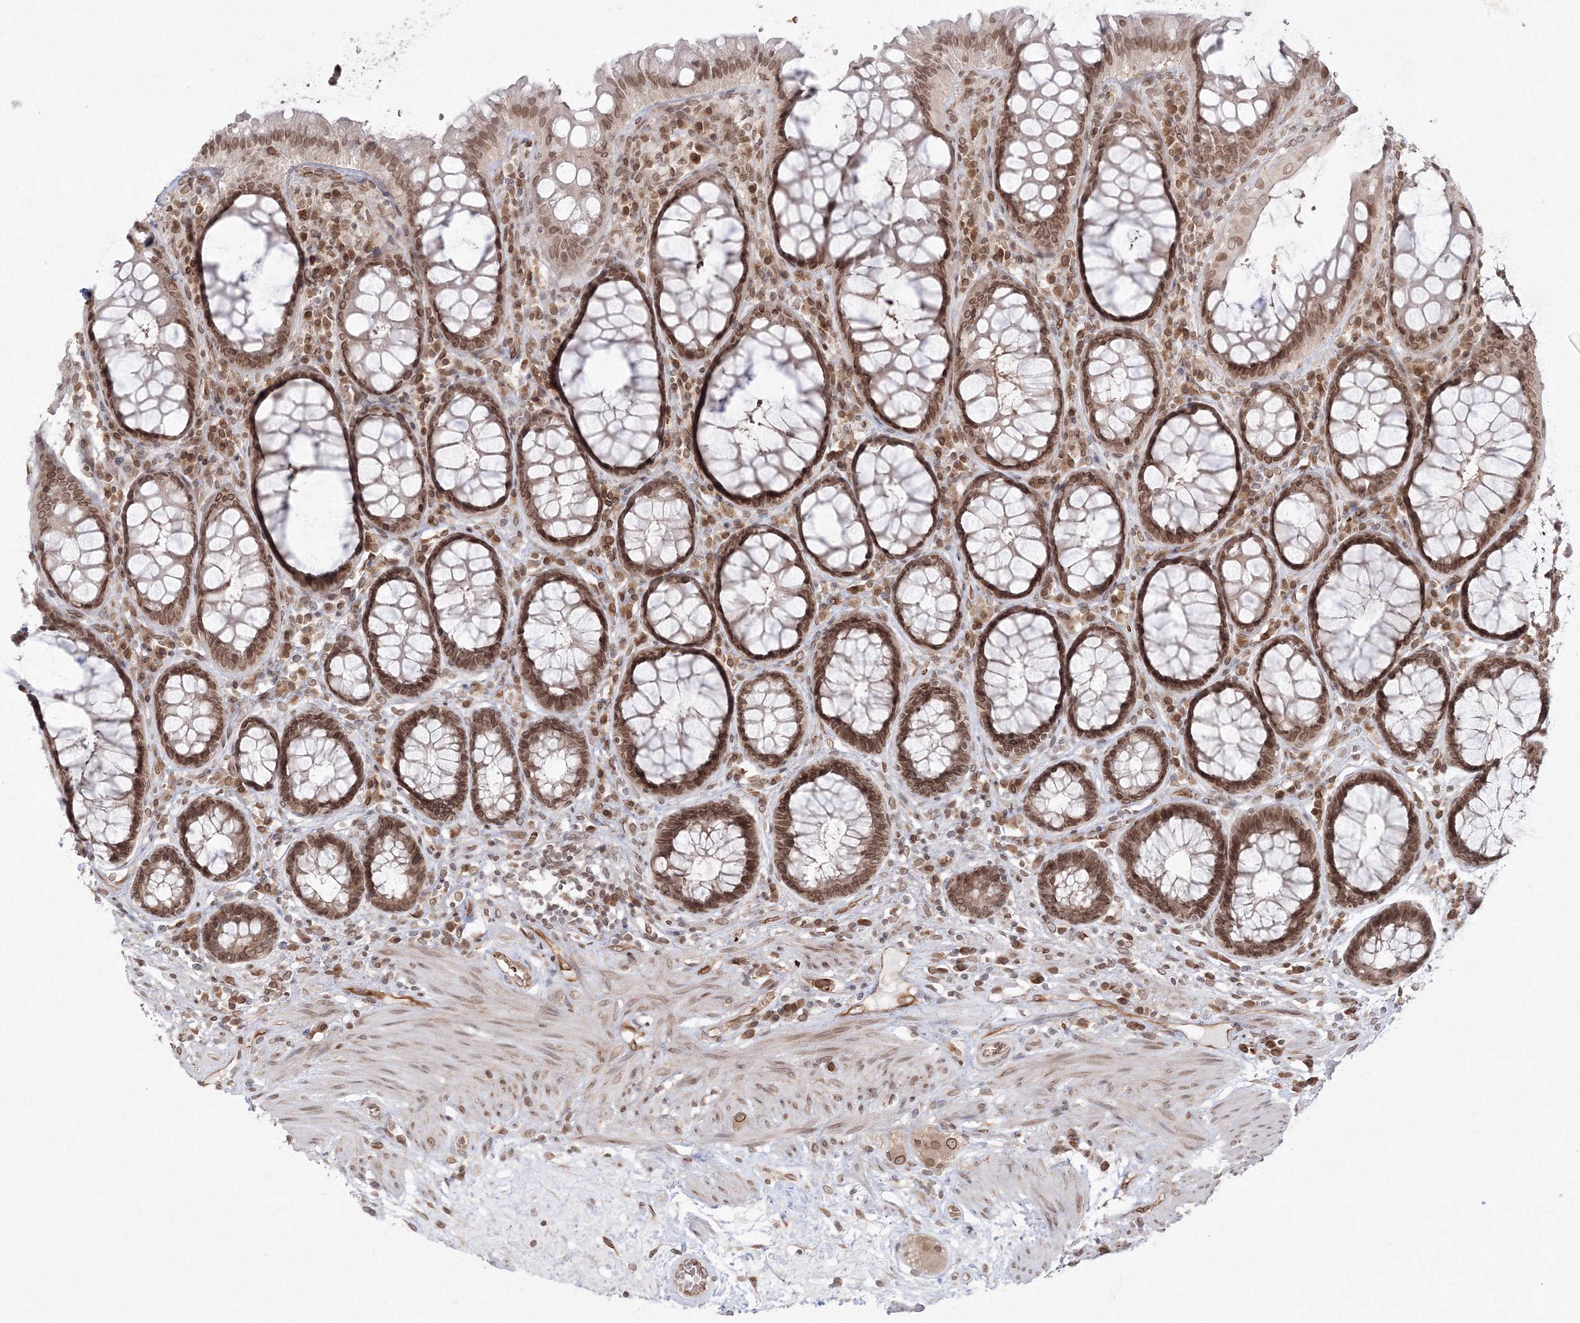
{"staining": {"intensity": "moderate", "quantity": ">75%", "location": "cytoplasmic/membranous,nuclear"}, "tissue": "rectum", "cell_type": "Glandular cells", "image_type": "normal", "snomed": [{"axis": "morphology", "description": "Normal tissue, NOS"}, {"axis": "topography", "description": "Rectum"}], "caption": "Immunohistochemical staining of benign rectum exhibits moderate cytoplasmic/membranous,nuclear protein positivity in approximately >75% of glandular cells.", "gene": "DNAJB2", "patient": {"sex": "male", "age": 64}}